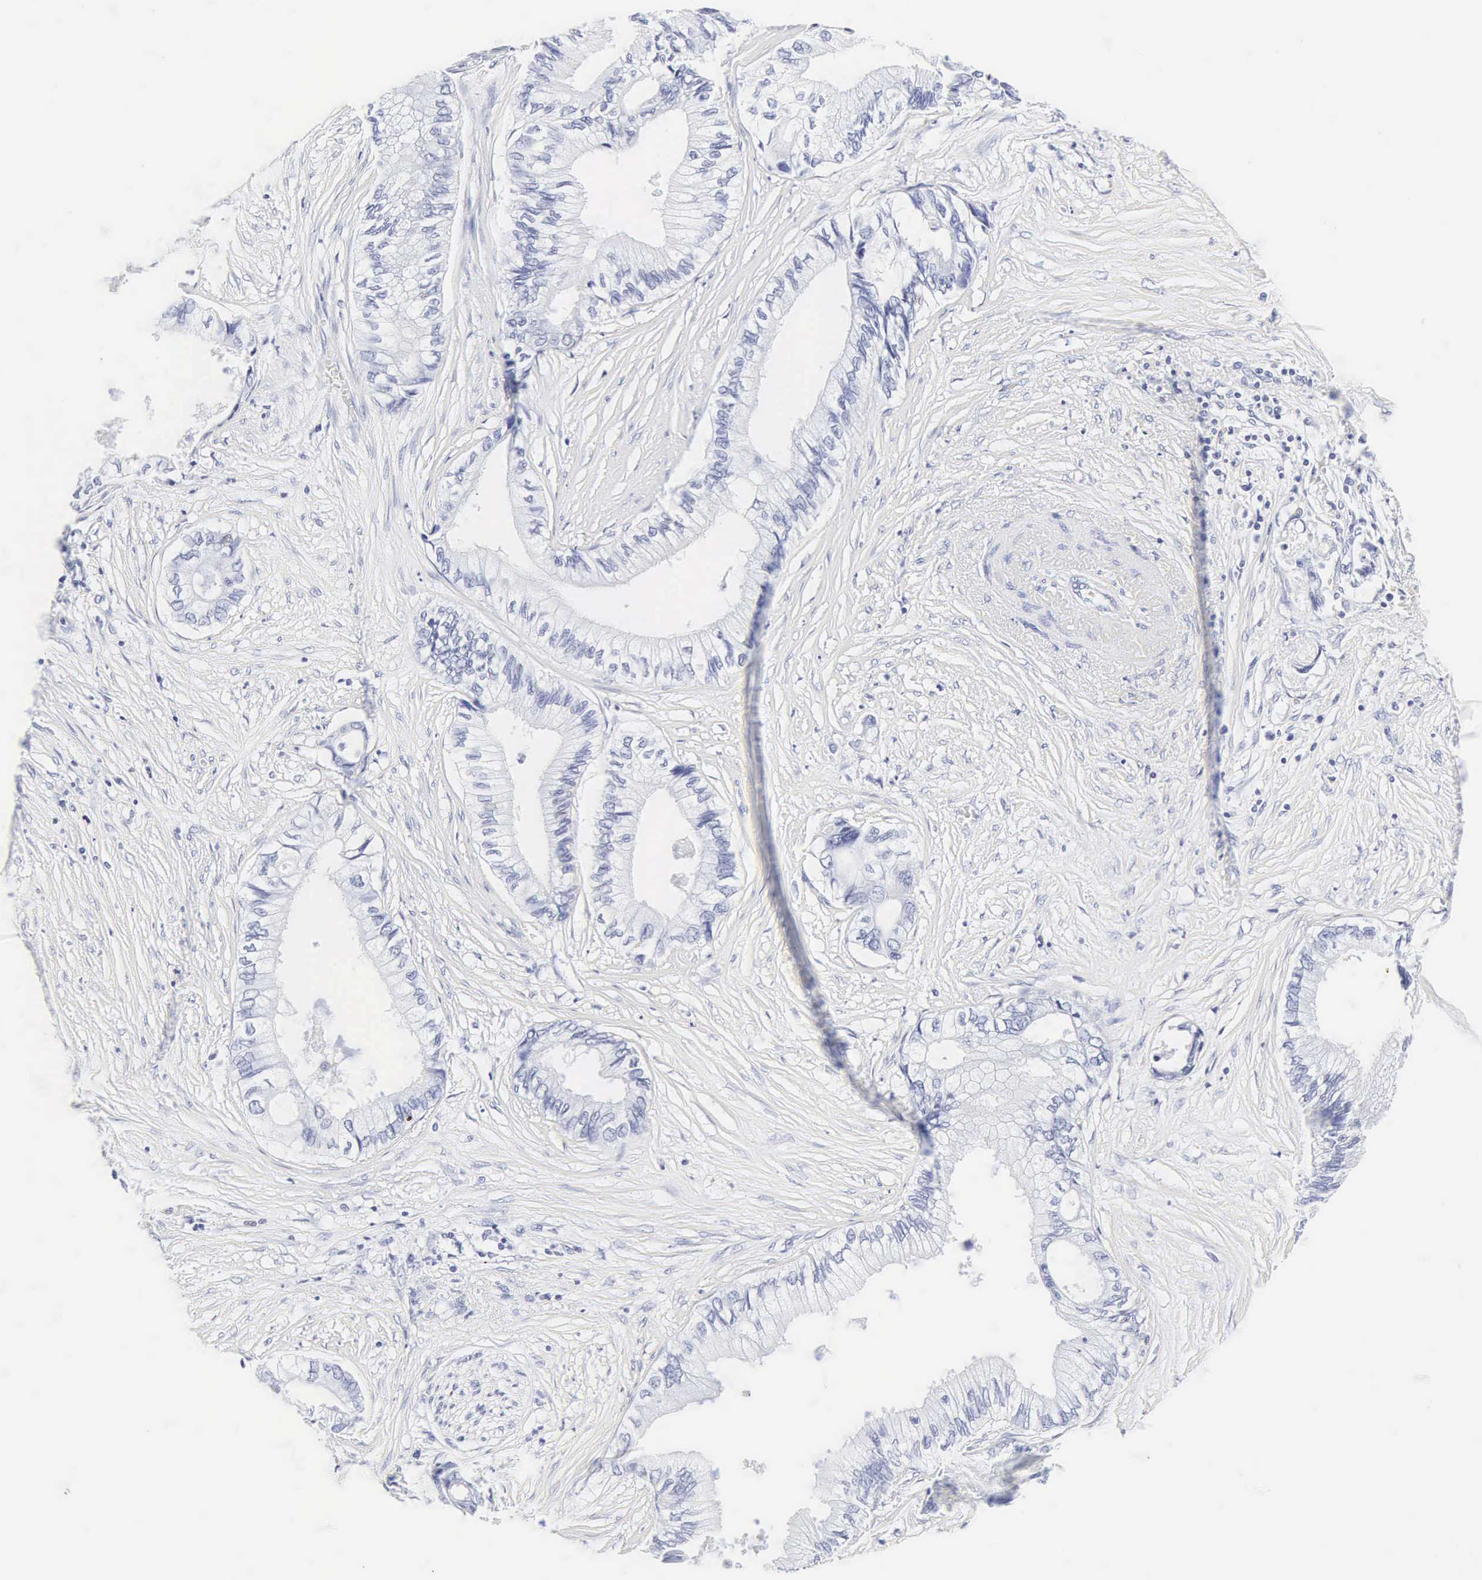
{"staining": {"intensity": "negative", "quantity": "none", "location": "none"}, "tissue": "pancreatic cancer", "cell_type": "Tumor cells", "image_type": "cancer", "snomed": [{"axis": "morphology", "description": "Adenocarcinoma, NOS"}, {"axis": "topography", "description": "Pancreas"}], "caption": "This is an IHC micrograph of human pancreatic adenocarcinoma. There is no staining in tumor cells.", "gene": "INS", "patient": {"sex": "female", "age": 66}}